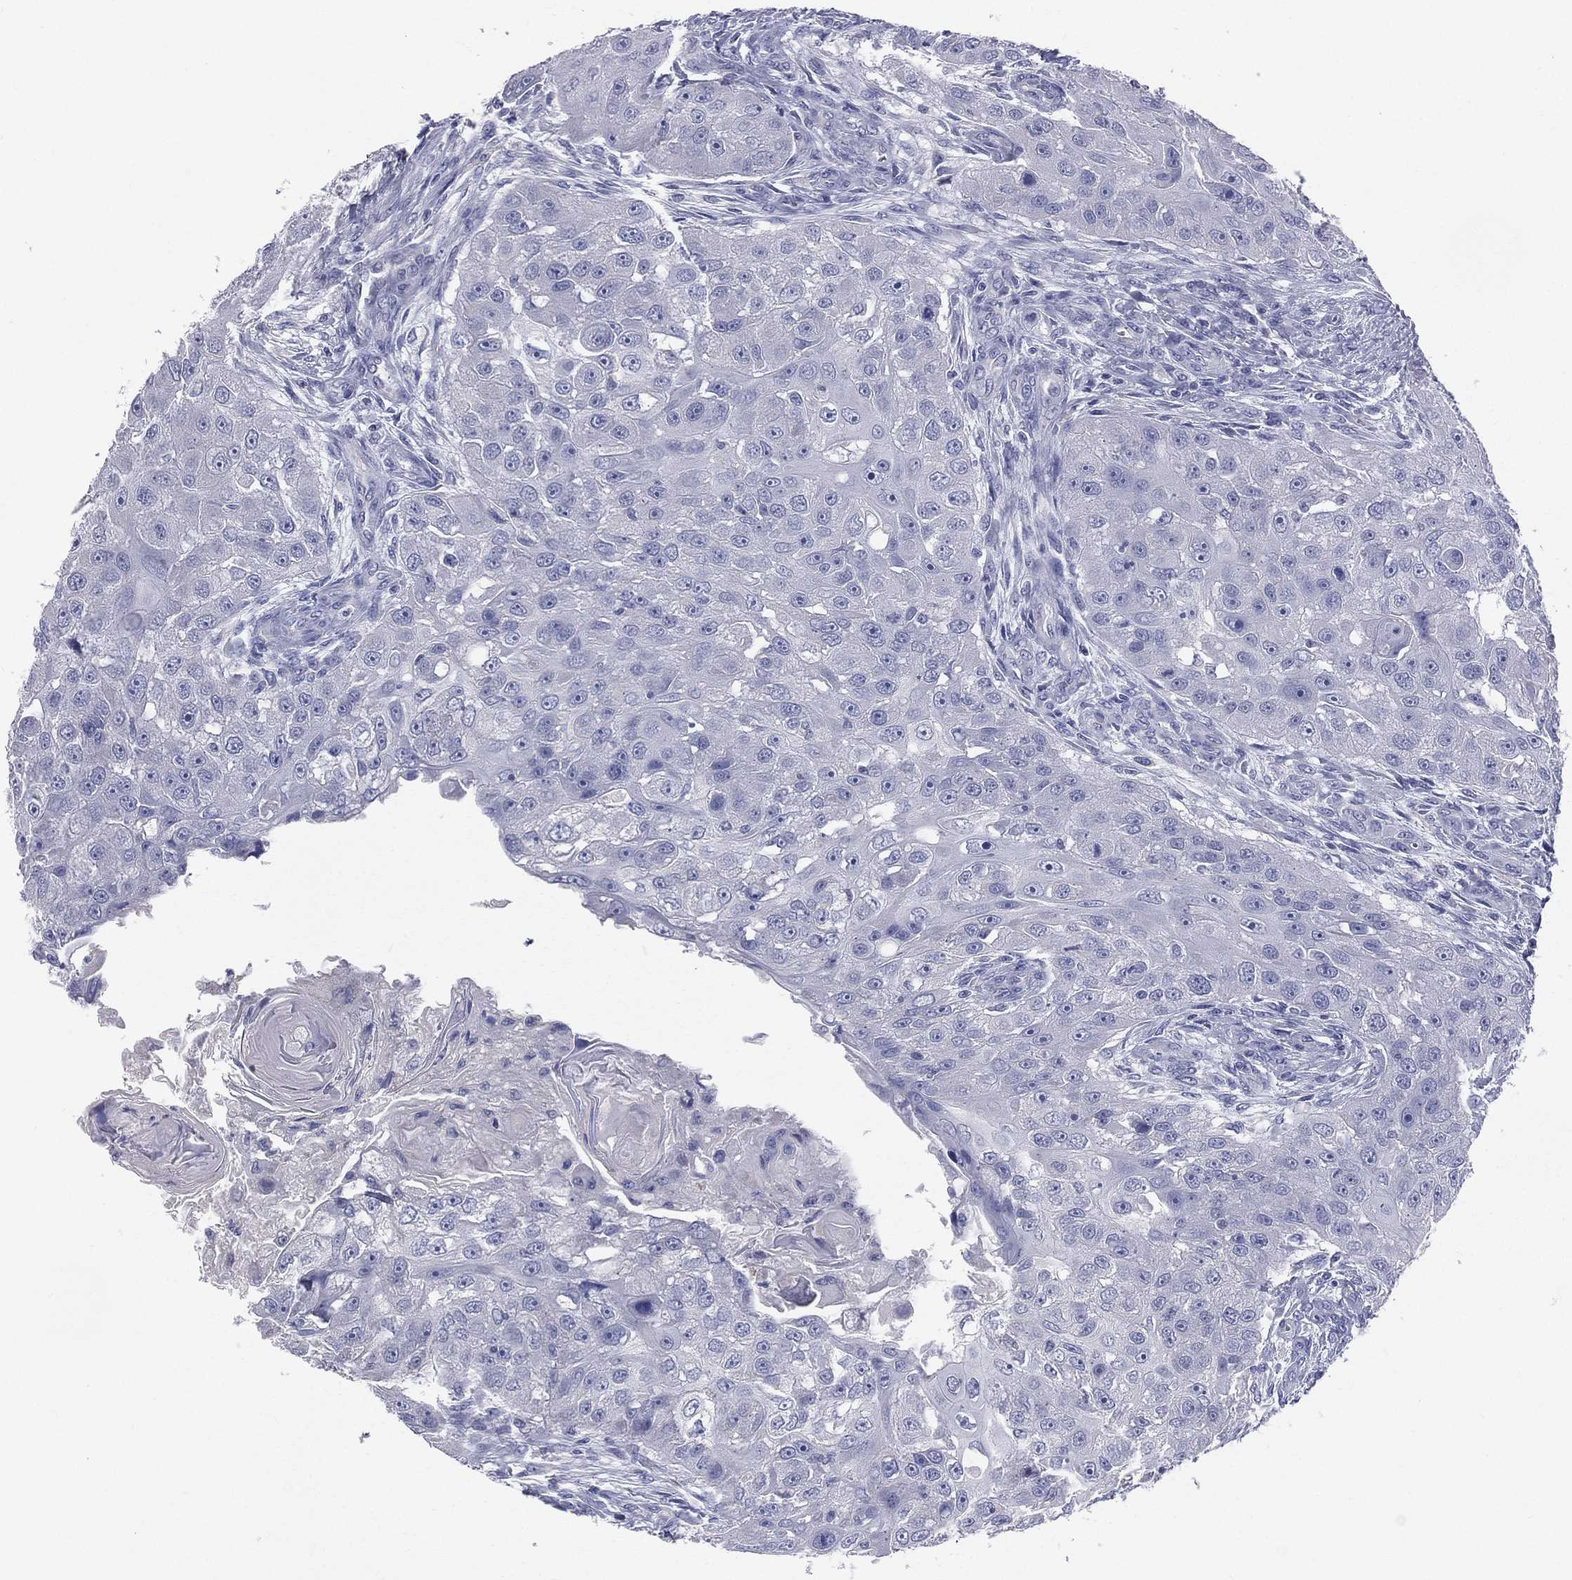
{"staining": {"intensity": "negative", "quantity": "none", "location": "none"}, "tissue": "head and neck cancer", "cell_type": "Tumor cells", "image_type": "cancer", "snomed": [{"axis": "morphology", "description": "Normal tissue, NOS"}, {"axis": "morphology", "description": "Squamous cell carcinoma, NOS"}, {"axis": "topography", "description": "Skeletal muscle"}, {"axis": "topography", "description": "Head-Neck"}], "caption": "DAB (3,3'-diaminobenzidine) immunohistochemical staining of head and neck cancer exhibits no significant positivity in tumor cells.", "gene": "STK31", "patient": {"sex": "male", "age": 51}}